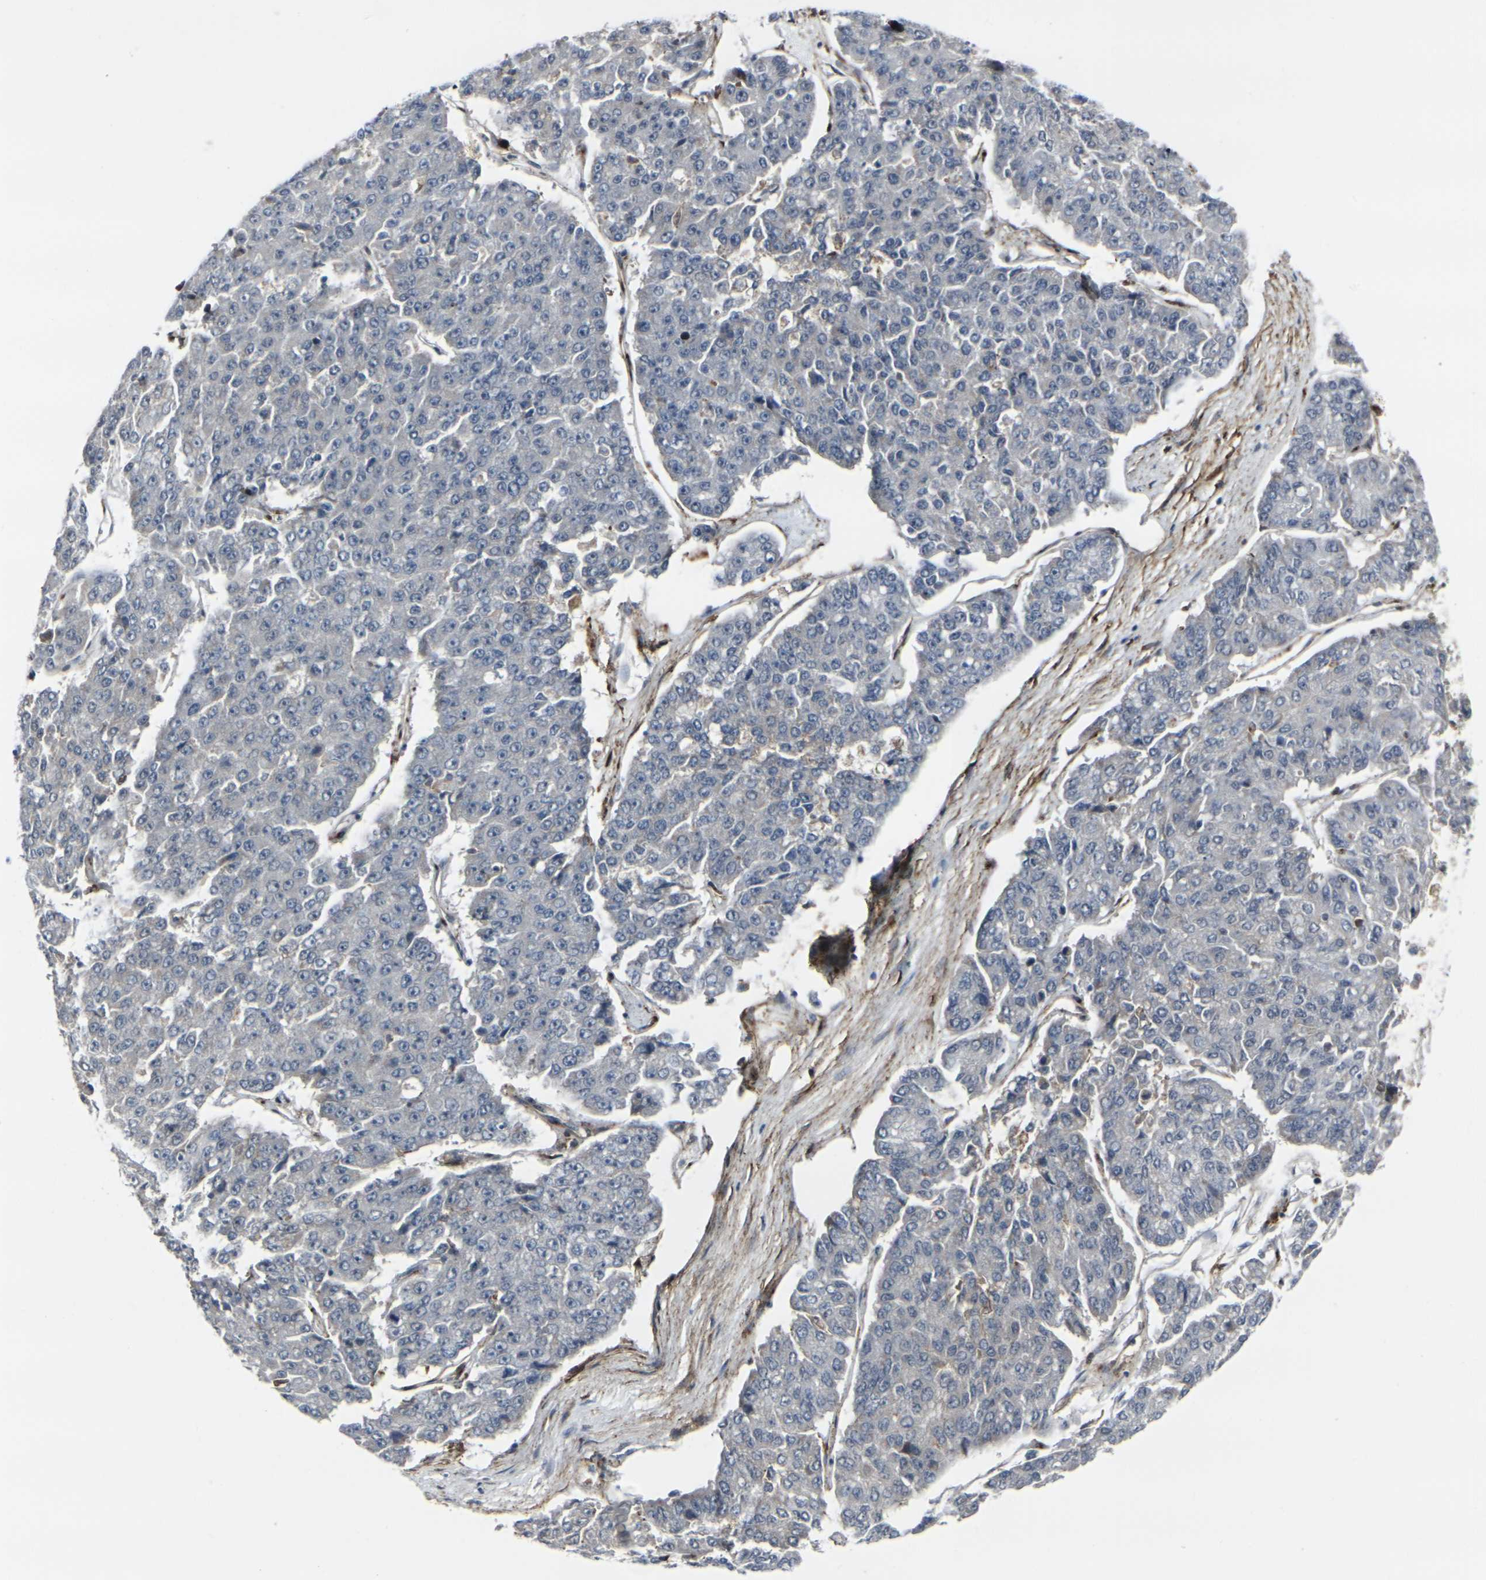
{"staining": {"intensity": "negative", "quantity": "none", "location": "none"}, "tissue": "pancreatic cancer", "cell_type": "Tumor cells", "image_type": "cancer", "snomed": [{"axis": "morphology", "description": "Adenocarcinoma, NOS"}, {"axis": "topography", "description": "Pancreas"}], "caption": "High magnification brightfield microscopy of pancreatic cancer stained with DAB (3,3'-diaminobenzidine) (brown) and counterstained with hematoxylin (blue): tumor cells show no significant positivity.", "gene": "MYOF", "patient": {"sex": "male", "age": 50}}